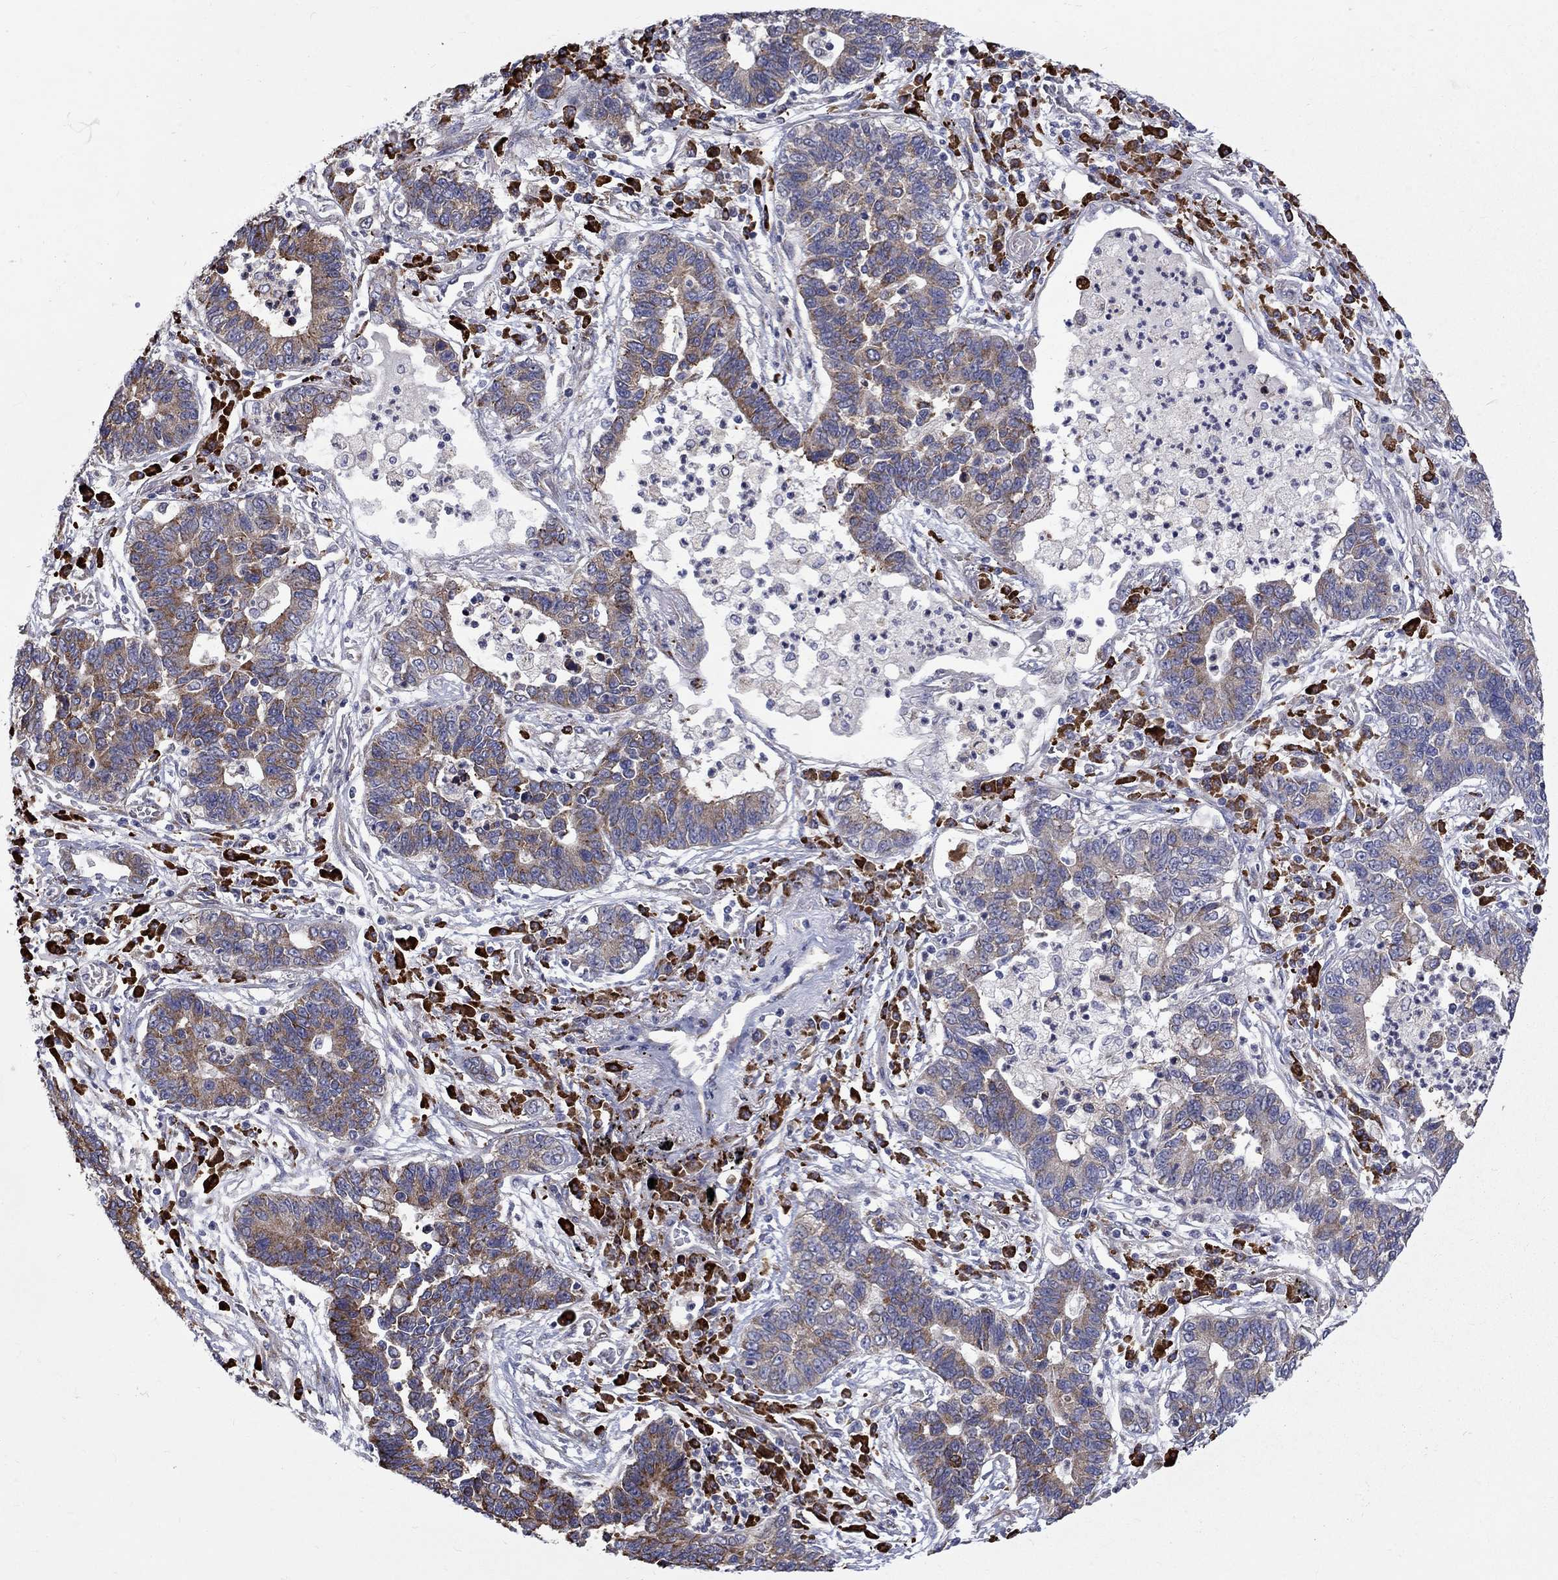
{"staining": {"intensity": "moderate", "quantity": "25%-75%", "location": "cytoplasmic/membranous"}, "tissue": "lung cancer", "cell_type": "Tumor cells", "image_type": "cancer", "snomed": [{"axis": "morphology", "description": "Adenocarcinoma, NOS"}, {"axis": "topography", "description": "Lung"}], "caption": "An image showing moderate cytoplasmic/membranous positivity in approximately 25%-75% of tumor cells in lung adenocarcinoma, as visualized by brown immunohistochemical staining.", "gene": "ASNS", "patient": {"sex": "female", "age": 57}}